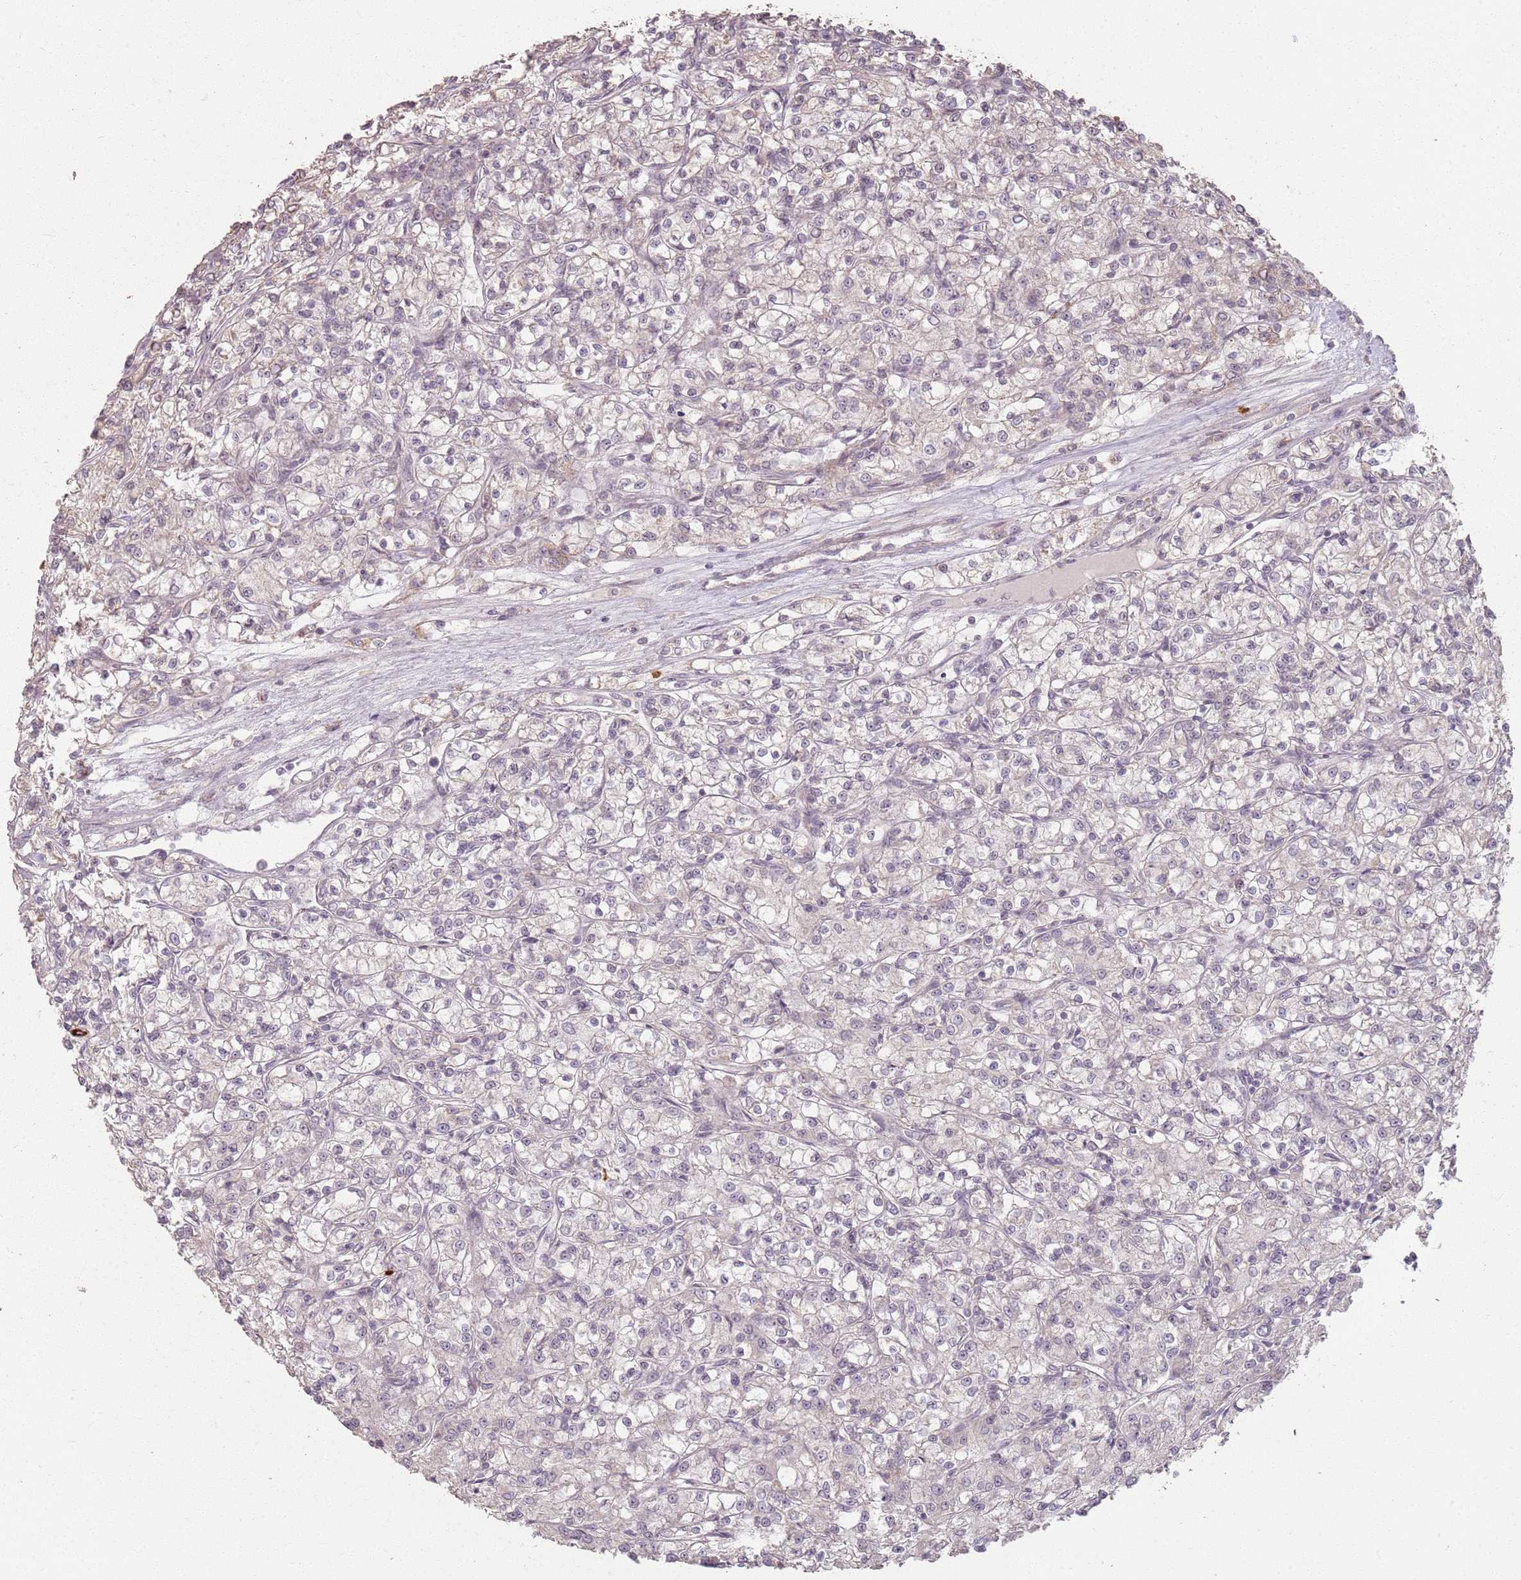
{"staining": {"intensity": "negative", "quantity": "none", "location": "none"}, "tissue": "renal cancer", "cell_type": "Tumor cells", "image_type": "cancer", "snomed": [{"axis": "morphology", "description": "Adenocarcinoma, NOS"}, {"axis": "topography", "description": "Kidney"}], "caption": "Renal adenocarcinoma was stained to show a protein in brown. There is no significant positivity in tumor cells. (DAB immunohistochemistry (IHC) with hematoxylin counter stain).", "gene": "CCDC168", "patient": {"sex": "female", "age": 59}}